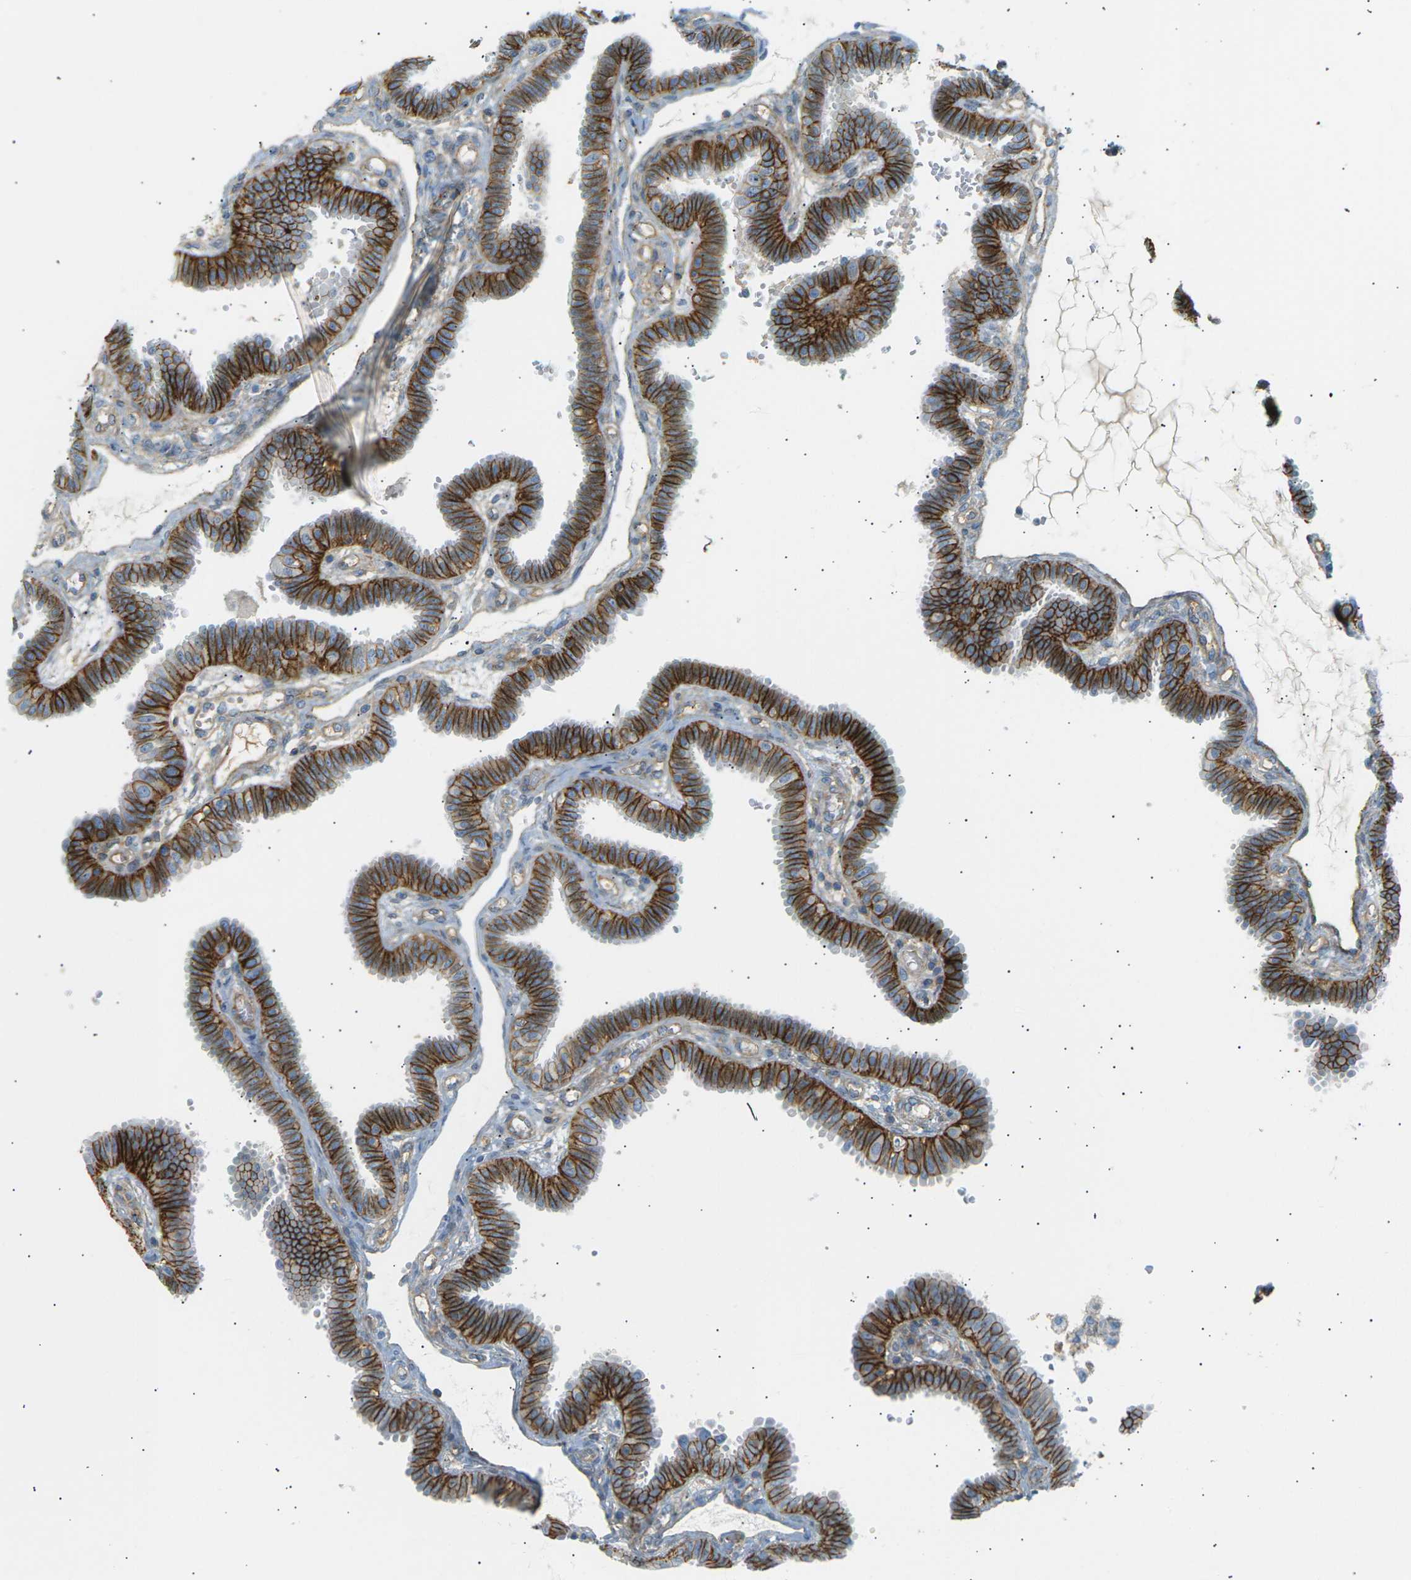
{"staining": {"intensity": "strong", "quantity": ">75%", "location": "cytoplasmic/membranous"}, "tissue": "fallopian tube", "cell_type": "Glandular cells", "image_type": "normal", "snomed": [{"axis": "morphology", "description": "Normal tissue, NOS"}, {"axis": "topography", "description": "Fallopian tube"}], "caption": "The immunohistochemical stain shows strong cytoplasmic/membranous expression in glandular cells of unremarkable fallopian tube. The protein of interest is stained brown, and the nuclei are stained in blue (DAB (3,3'-diaminobenzidine) IHC with brightfield microscopy, high magnification).", "gene": "ATP2B4", "patient": {"sex": "female", "age": 32}}